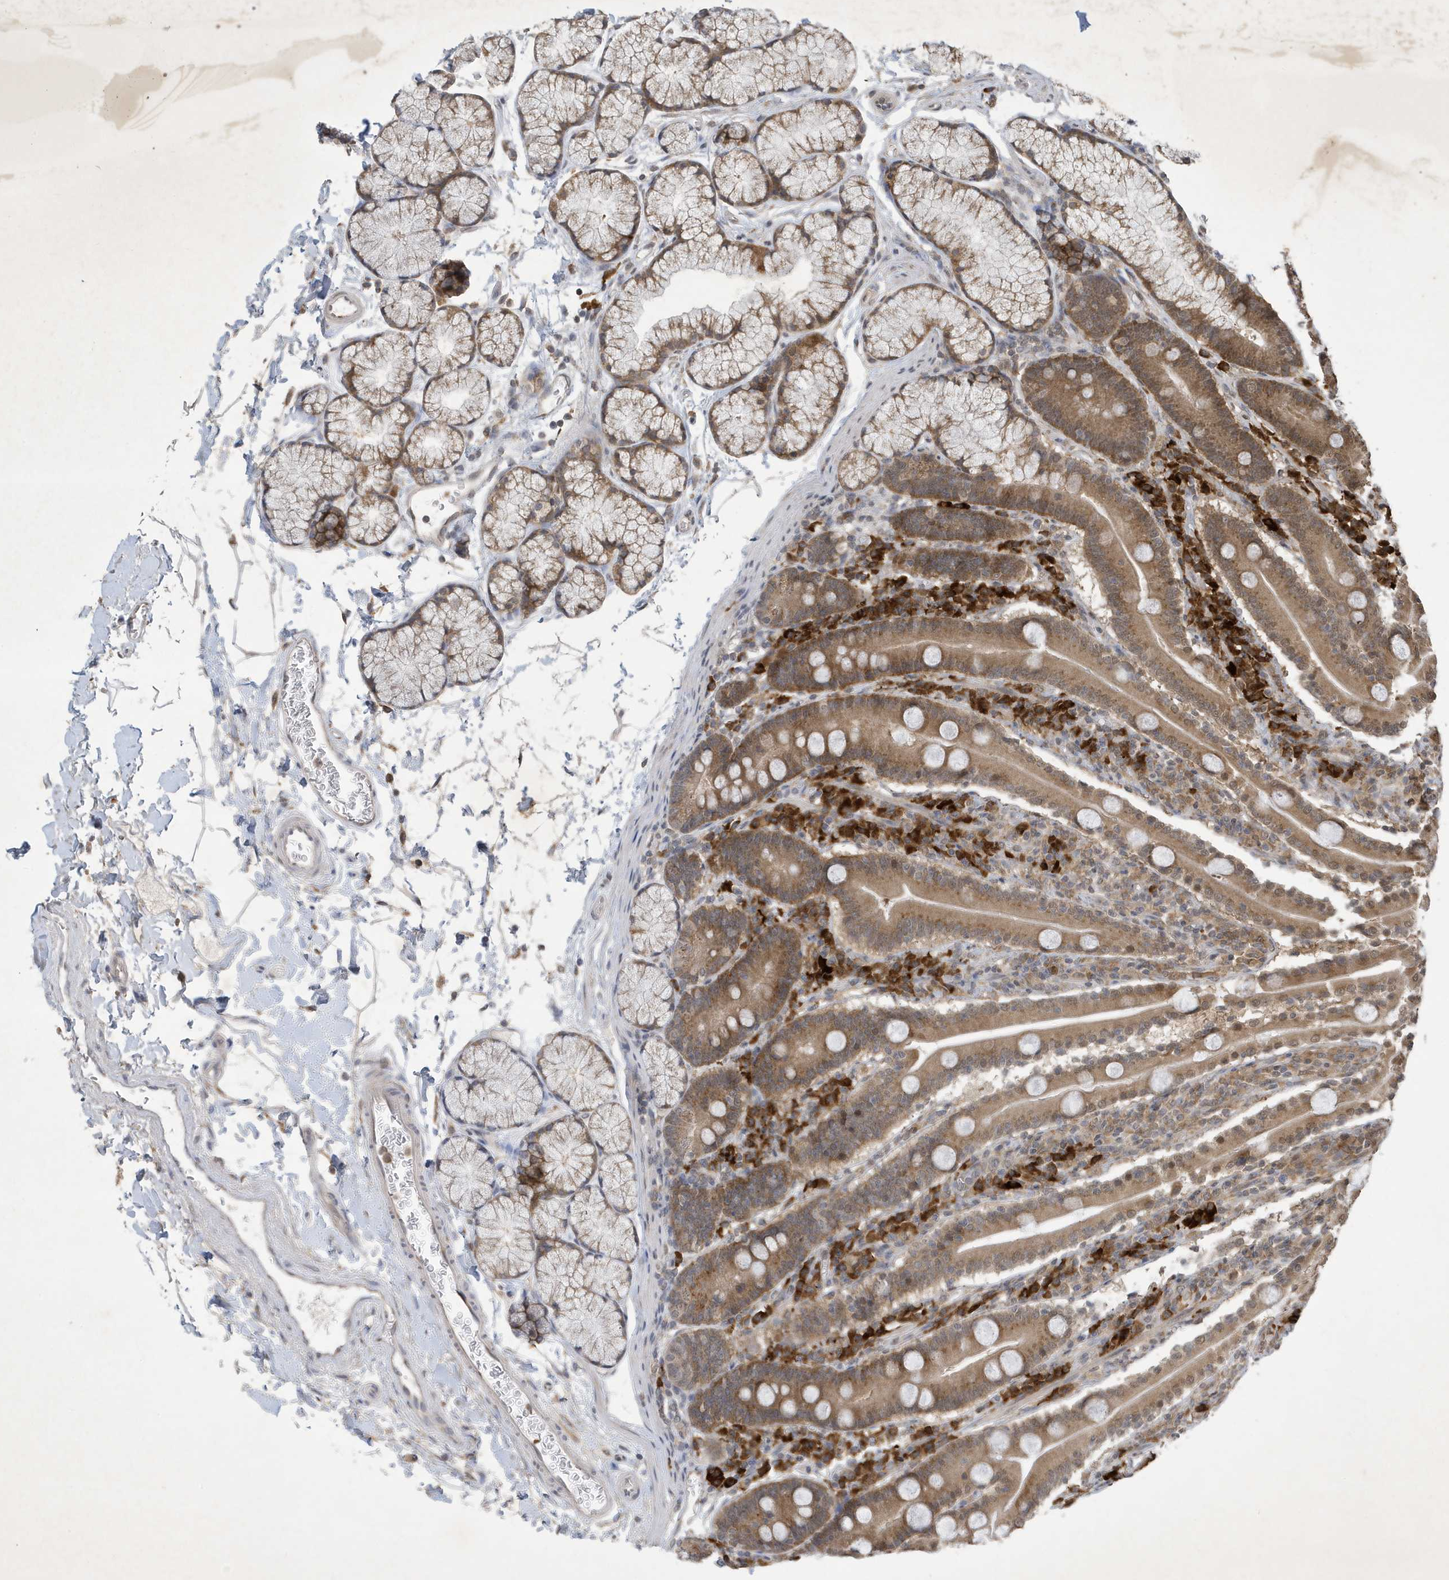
{"staining": {"intensity": "moderate", "quantity": ">75%", "location": "cytoplasmic/membranous"}, "tissue": "duodenum", "cell_type": "Glandular cells", "image_type": "normal", "snomed": [{"axis": "morphology", "description": "Normal tissue, NOS"}, {"axis": "topography", "description": "Duodenum"}], "caption": "Moderate cytoplasmic/membranous positivity for a protein is present in approximately >75% of glandular cells of unremarkable duodenum using immunohistochemistry (IHC).", "gene": "STX10", "patient": {"sex": "male", "age": 35}}